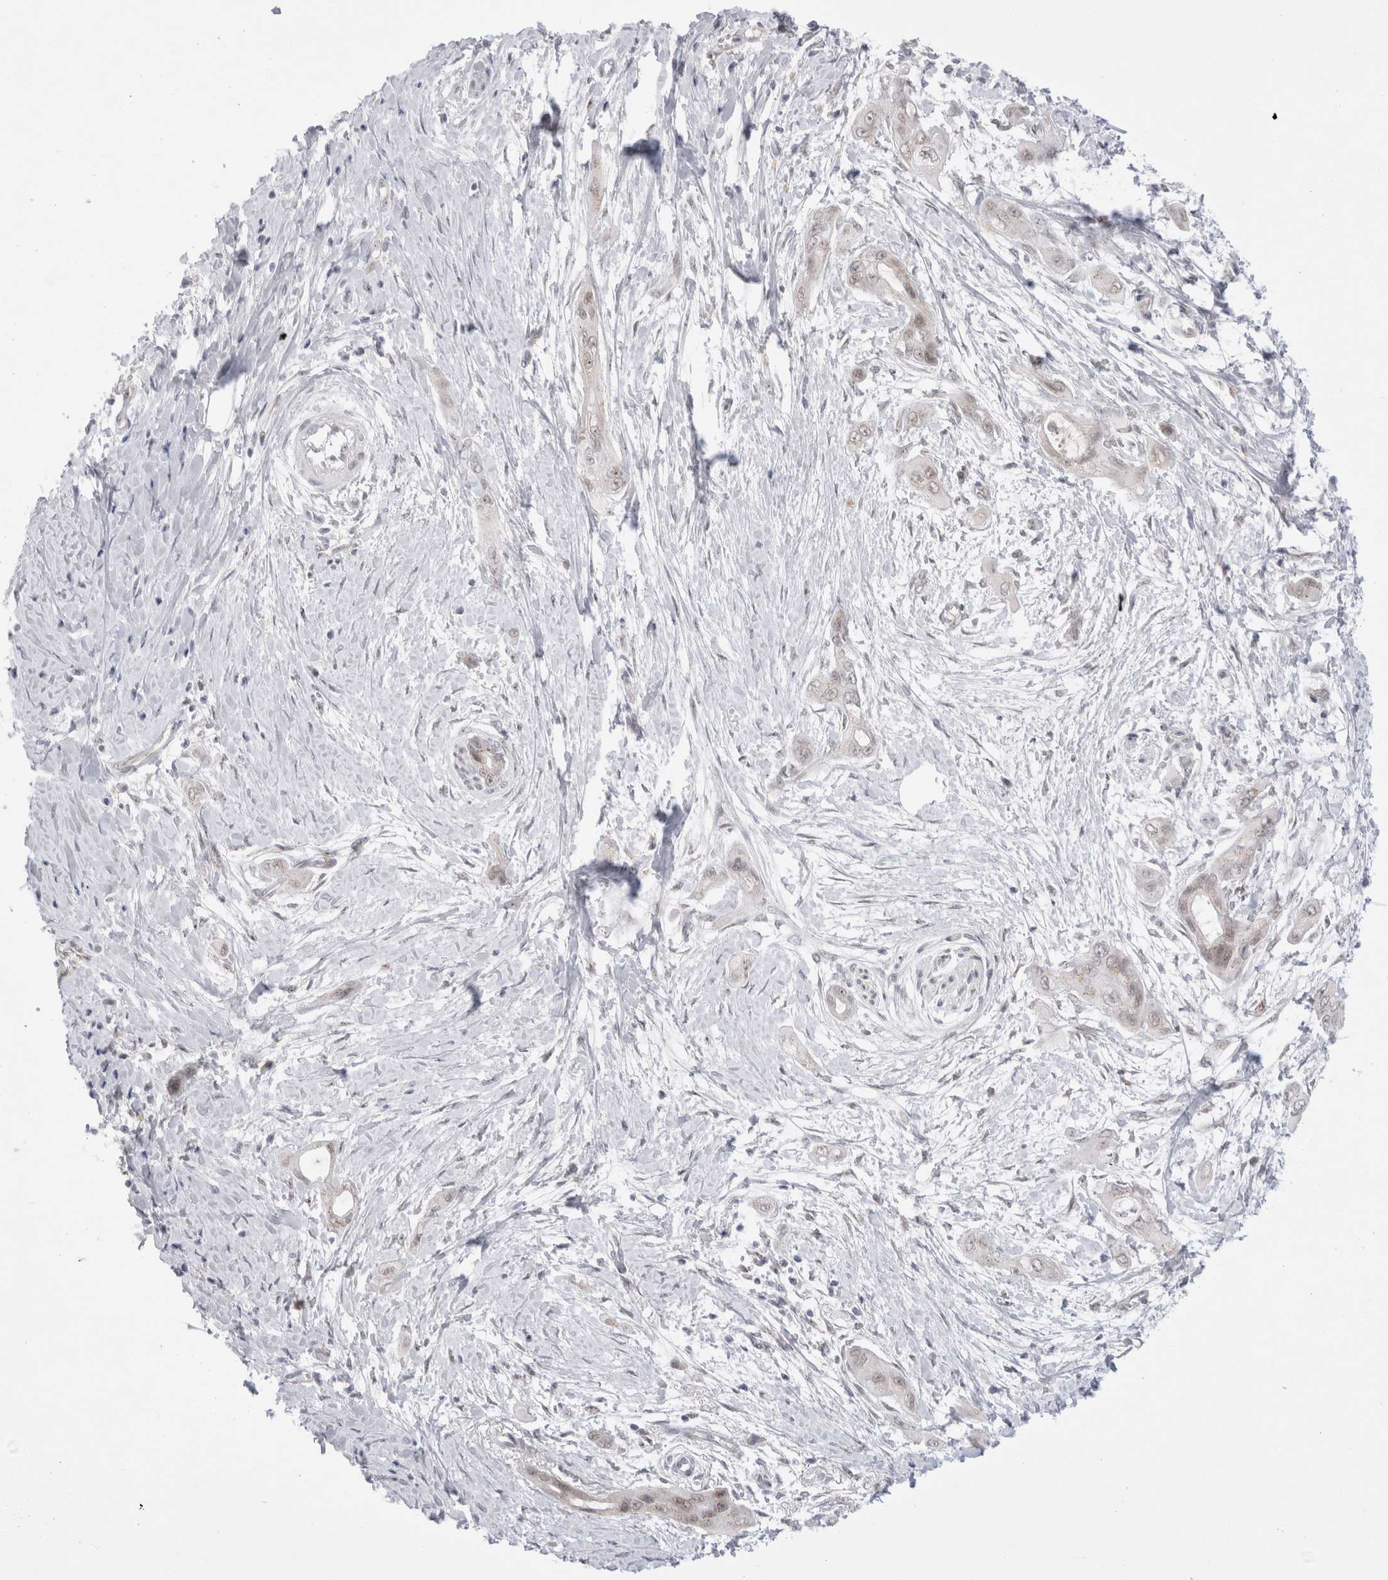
{"staining": {"intensity": "moderate", "quantity": "25%-75%", "location": "nuclear"}, "tissue": "pancreatic cancer", "cell_type": "Tumor cells", "image_type": "cancer", "snomed": [{"axis": "morphology", "description": "Adenocarcinoma, NOS"}, {"axis": "topography", "description": "Pancreas"}], "caption": "IHC of human pancreatic adenocarcinoma shows medium levels of moderate nuclear staining in approximately 25%-75% of tumor cells. (IHC, brightfield microscopy, high magnification).", "gene": "CERS5", "patient": {"sex": "male", "age": 59}}